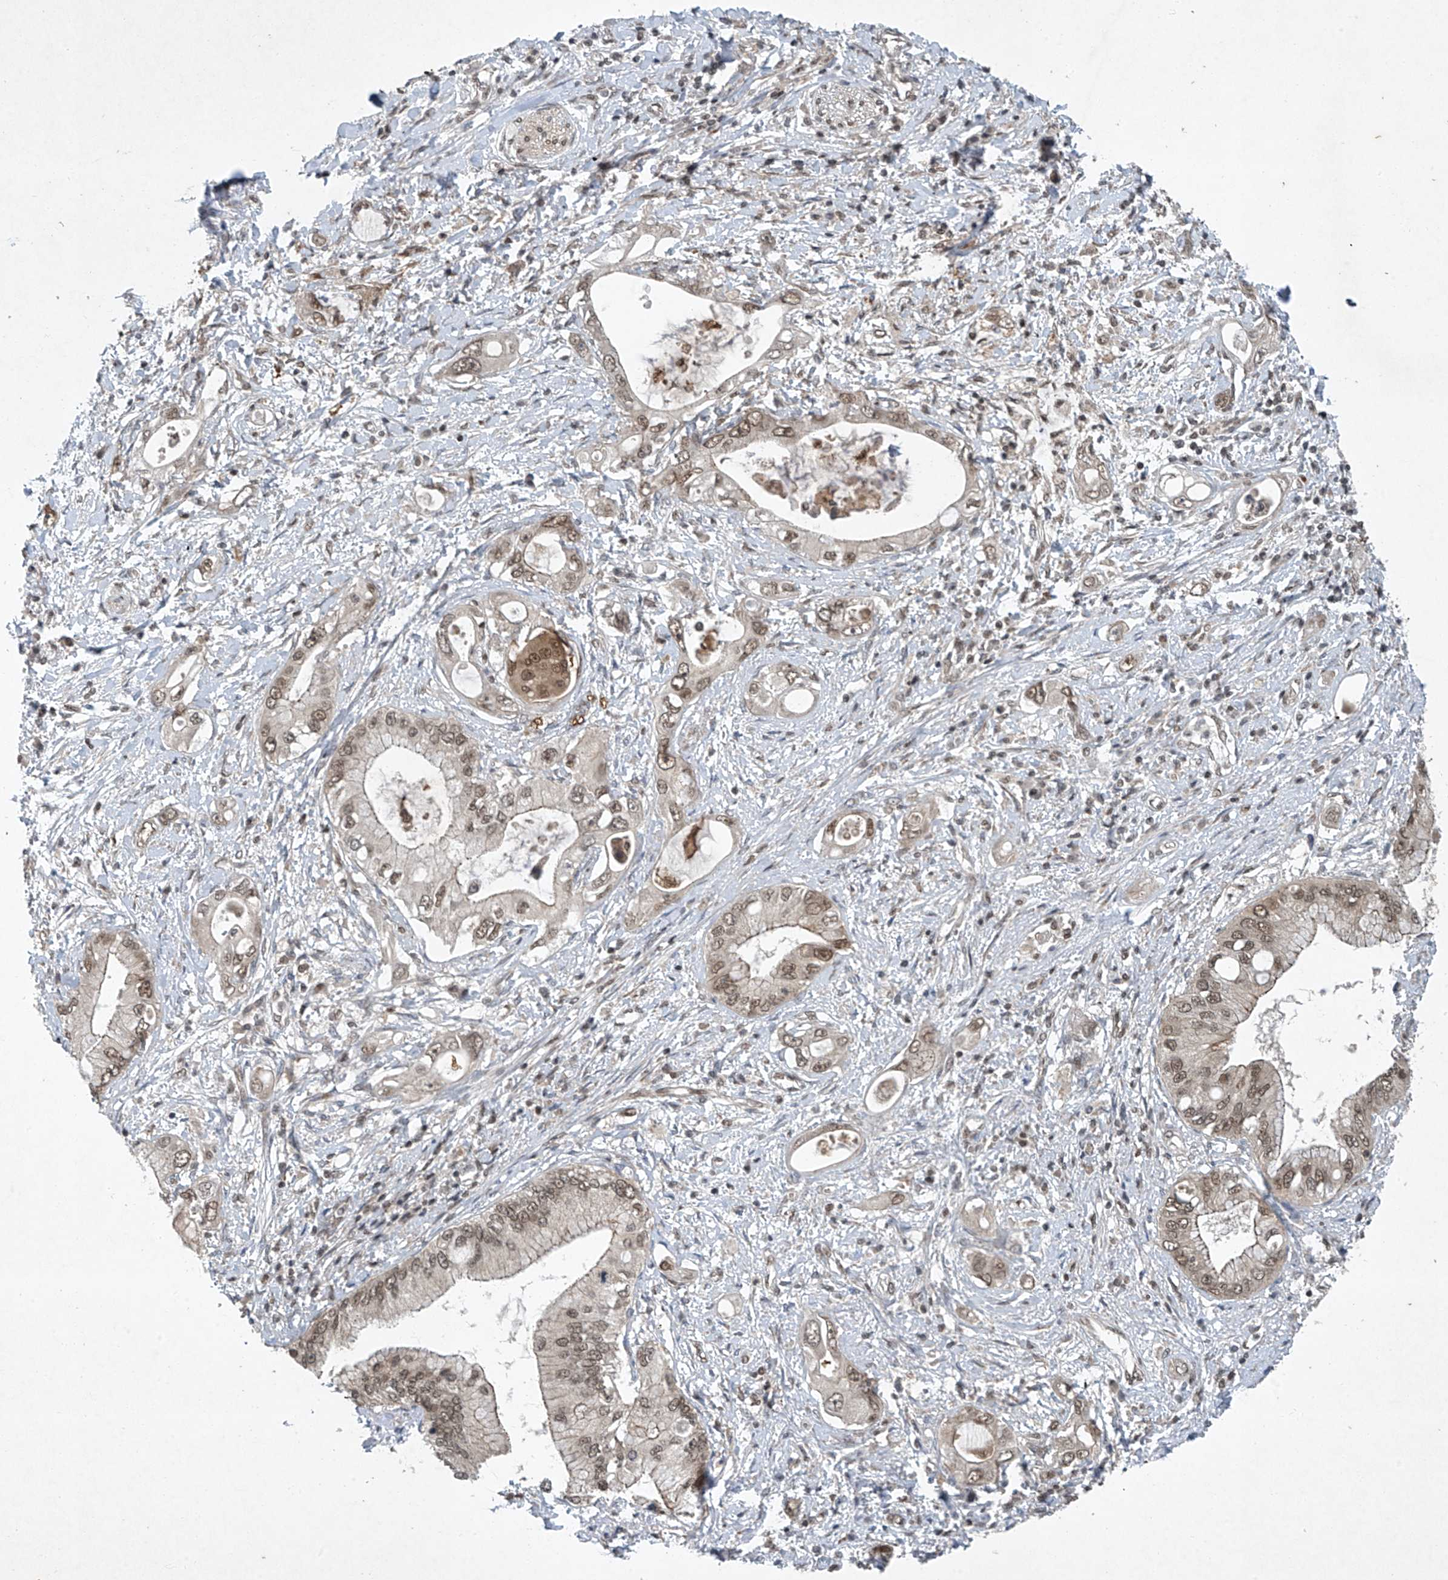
{"staining": {"intensity": "moderate", "quantity": ">75%", "location": "cytoplasmic/membranous,nuclear"}, "tissue": "pancreatic cancer", "cell_type": "Tumor cells", "image_type": "cancer", "snomed": [{"axis": "morphology", "description": "Inflammation, NOS"}, {"axis": "morphology", "description": "Adenocarcinoma, NOS"}, {"axis": "topography", "description": "Pancreas"}], "caption": "A brown stain highlights moderate cytoplasmic/membranous and nuclear expression of a protein in pancreatic adenocarcinoma tumor cells. Immunohistochemistry (ihc) stains the protein of interest in brown and the nuclei are stained blue.", "gene": "TAF8", "patient": {"sex": "female", "age": 56}}